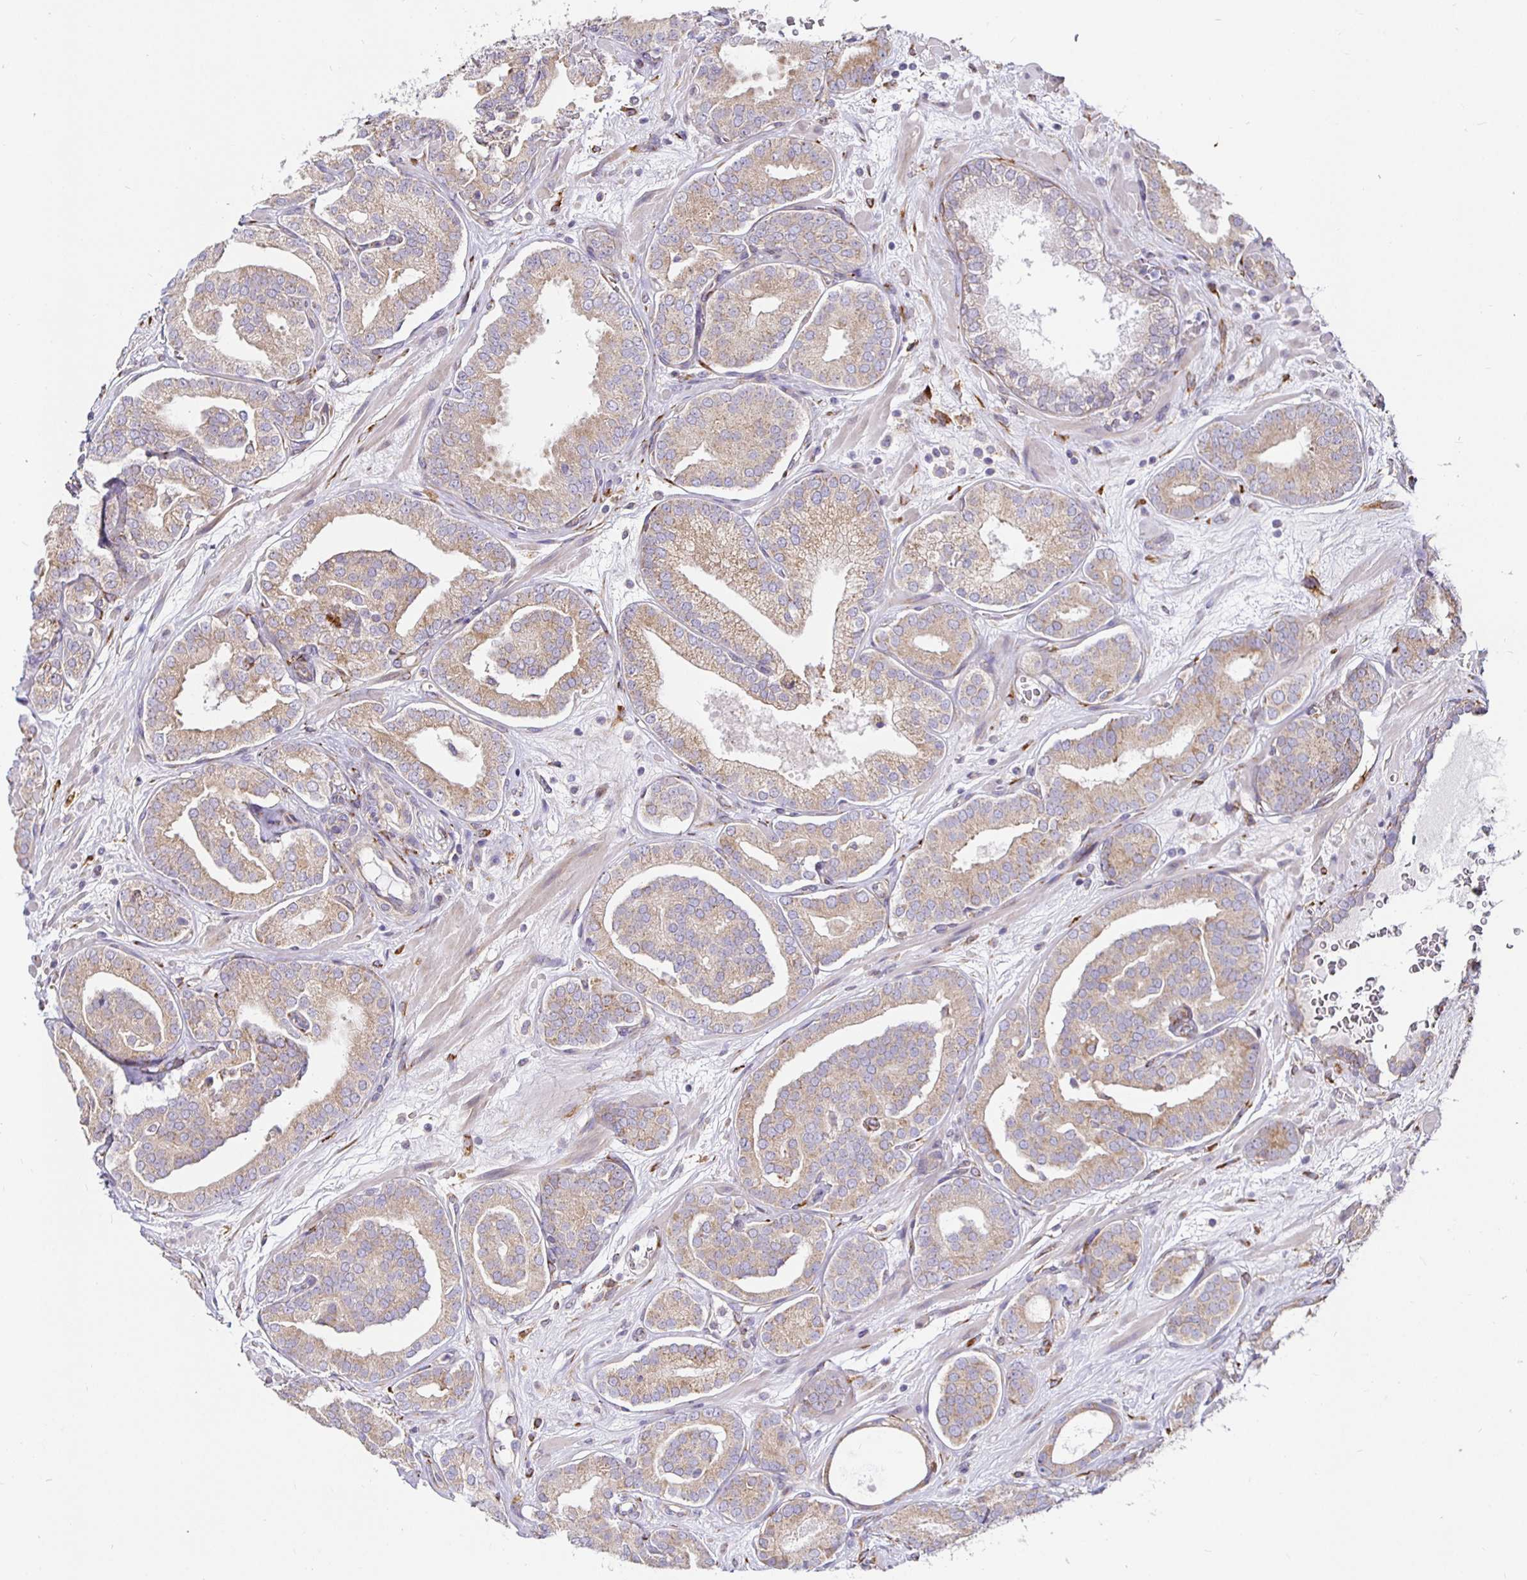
{"staining": {"intensity": "weak", "quantity": "25%-75%", "location": "cytoplasmic/membranous"}, "tissue": "prostate cancer", "cell_type": "Tumor cells", "image_type": "cancer", "snomed": [{"axis": "morphology", "description": "Adenocarcinoma, High grade"}, {"axis": "topography", "description": "Prostate"}], "caption": "A brown stain shows weak cytoplasmic/membranous staining of a protein in high-grade adenocarcinoma (prostate) tumor cells. Using DAB (brown) and hematoxylin (blue) stains, captured at high magnification using brightfield microscopy.", "gene": "P4HA2", "patient": {"sex": "male", "age": 66}}